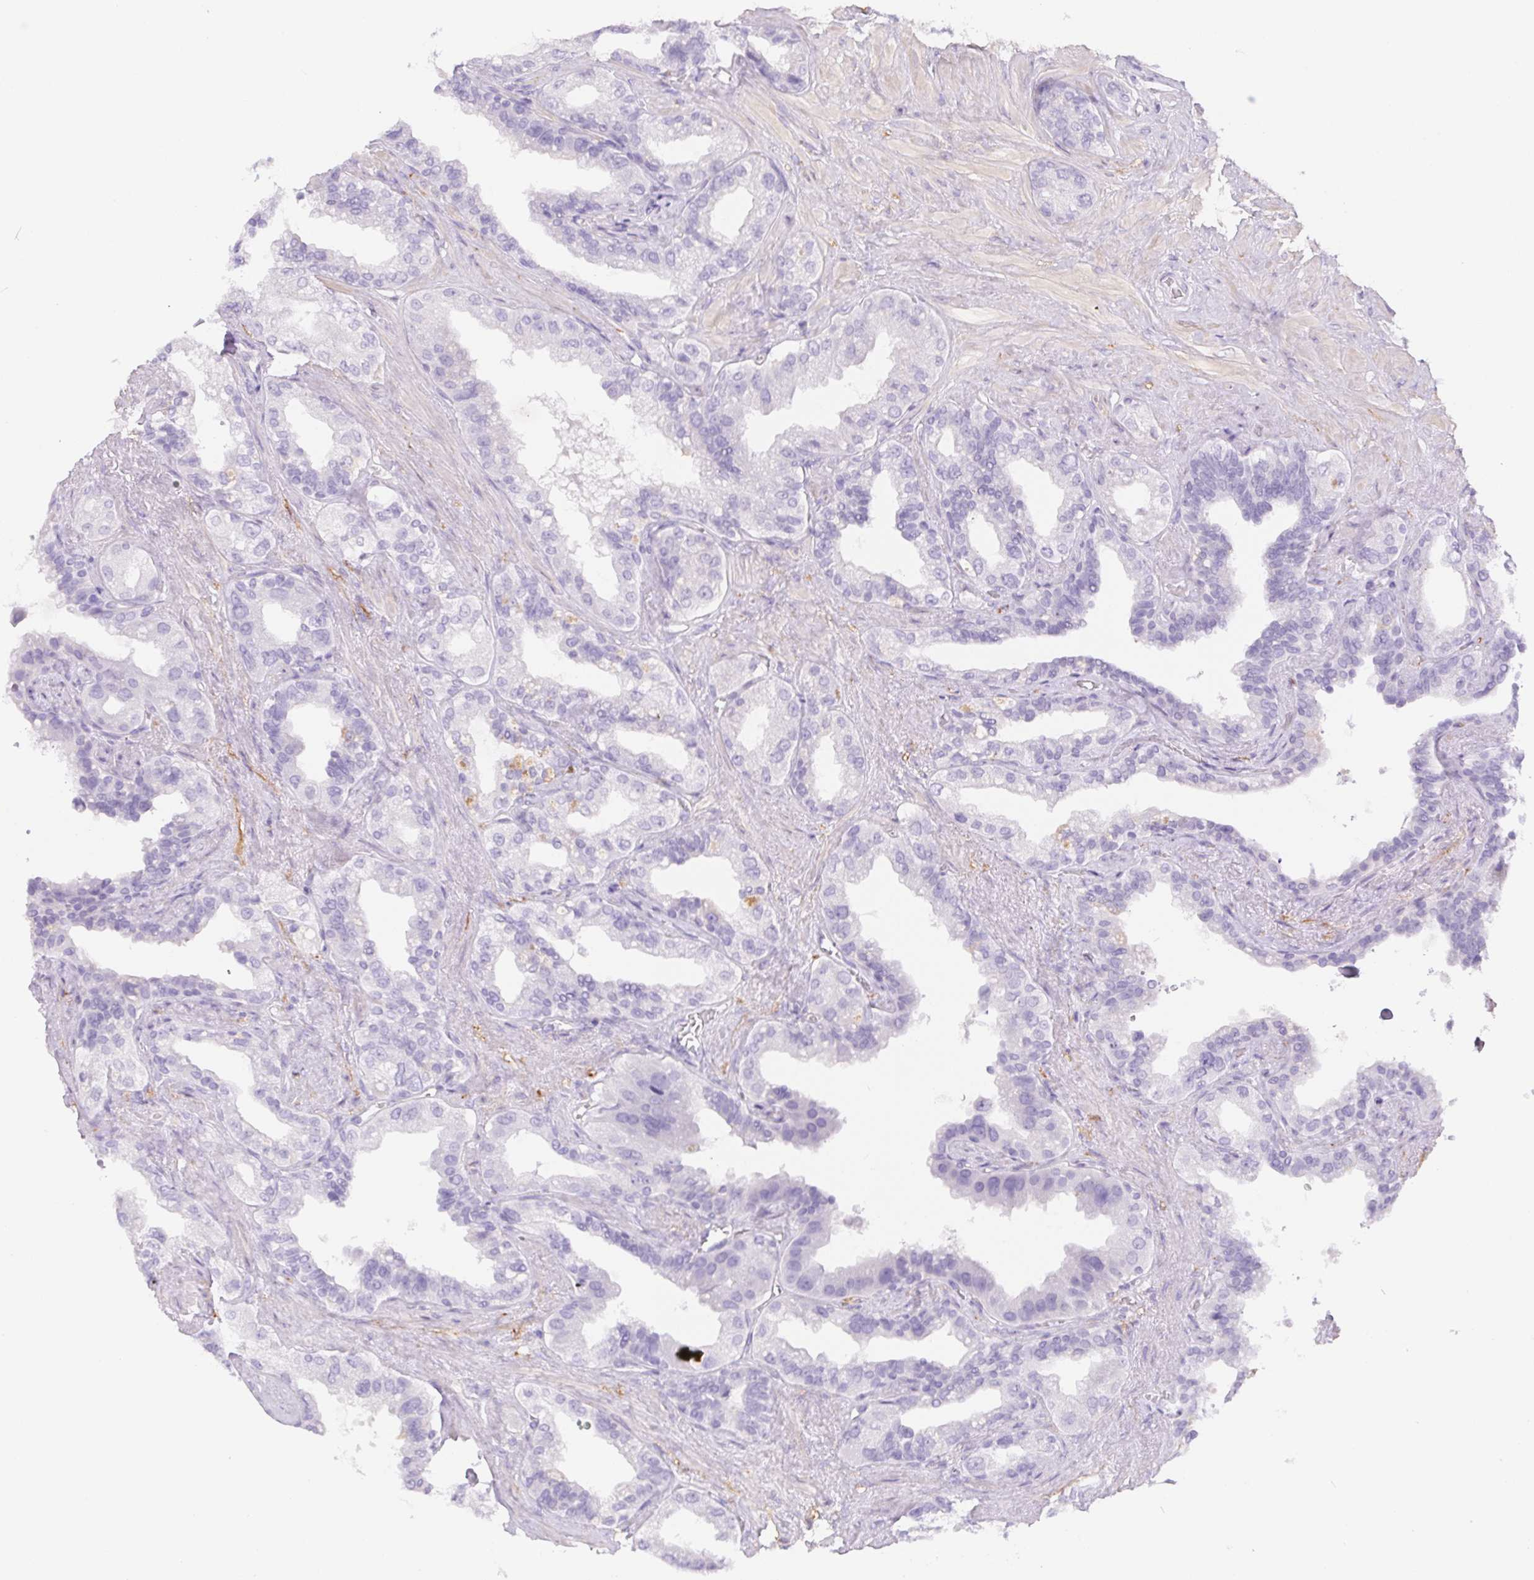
{"staining": {"intensity": "negative", "quantity": "none", "location": "none"}, "tissue": "seminal vesicle", "cell_type": "Glandular cells", "image_type": "normal", "snomed": [{"axis": "morphology", "description": "Normal tissue, NOS"}, {"axis": "topography", "description": "Seminal veicle"}, {"axis": "topography", "description": "Peripheral nerve tissue"}], "caption": "Glandular cells are negative for brown protein staining in normal seminal vesicle.", "gene": "PNLIP", "patient": {"sex": "male", "age": 76}}